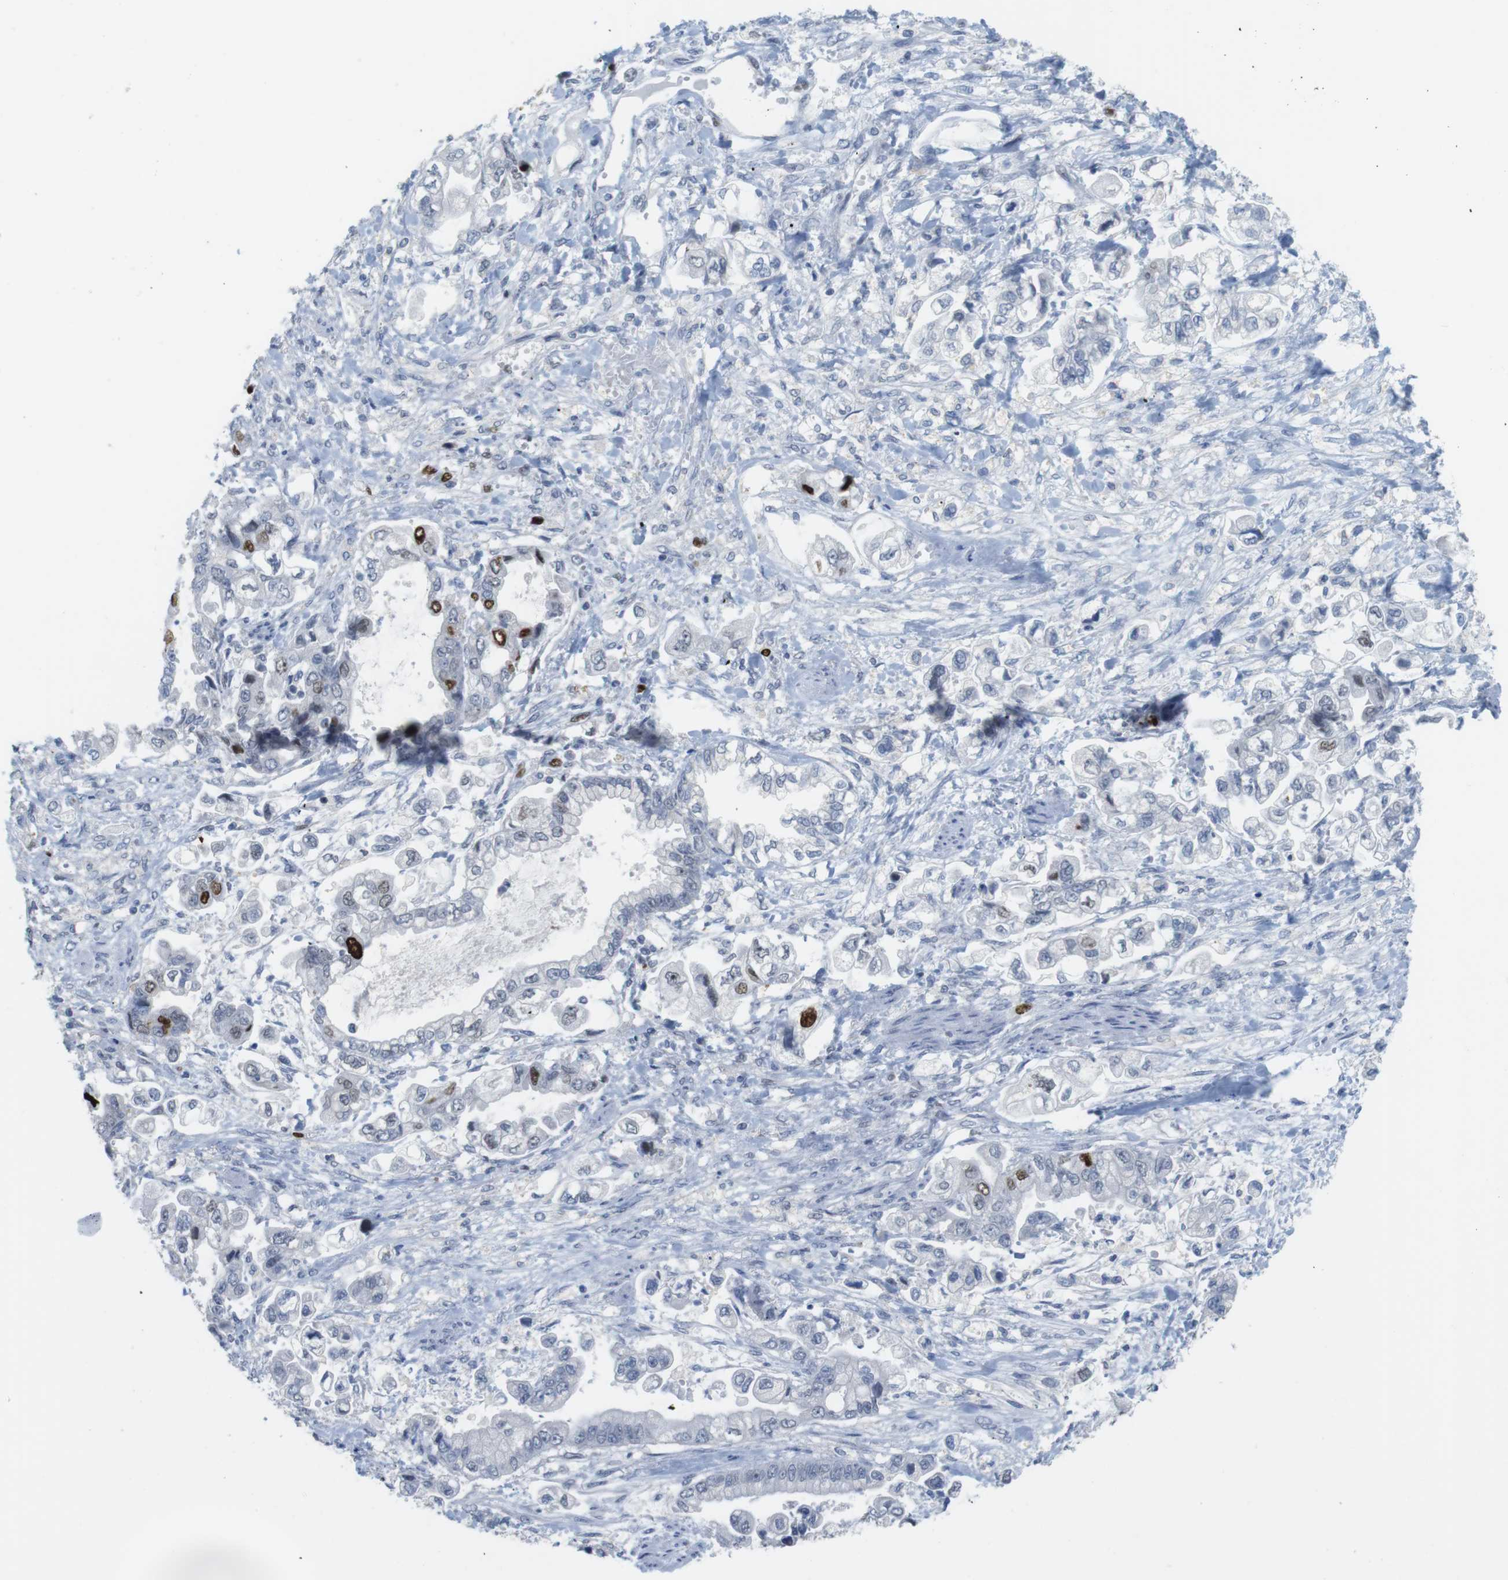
{"staining": {"intensity": "strong", "quantity": "<25%", "location": "nuclear"}, "tissue": "stomach cancer", "cell_type": "Tumor cells", "image_type": "cancer", "snomed": [{"axis": "morphology", "description": "Normal tissue, NOS"}, {"axis": "morphology", "description": "Adenocarcinoma, NOS"}, {"axis": "topography", "description": "Stomach"}], "caption": "Tumor cells exhibit medium levels of strong nuclear staining in approximately <25% of cells in human stomach cancer.", "gene": "KPNA2", "patient": {"sex": "male", "age": 62}}